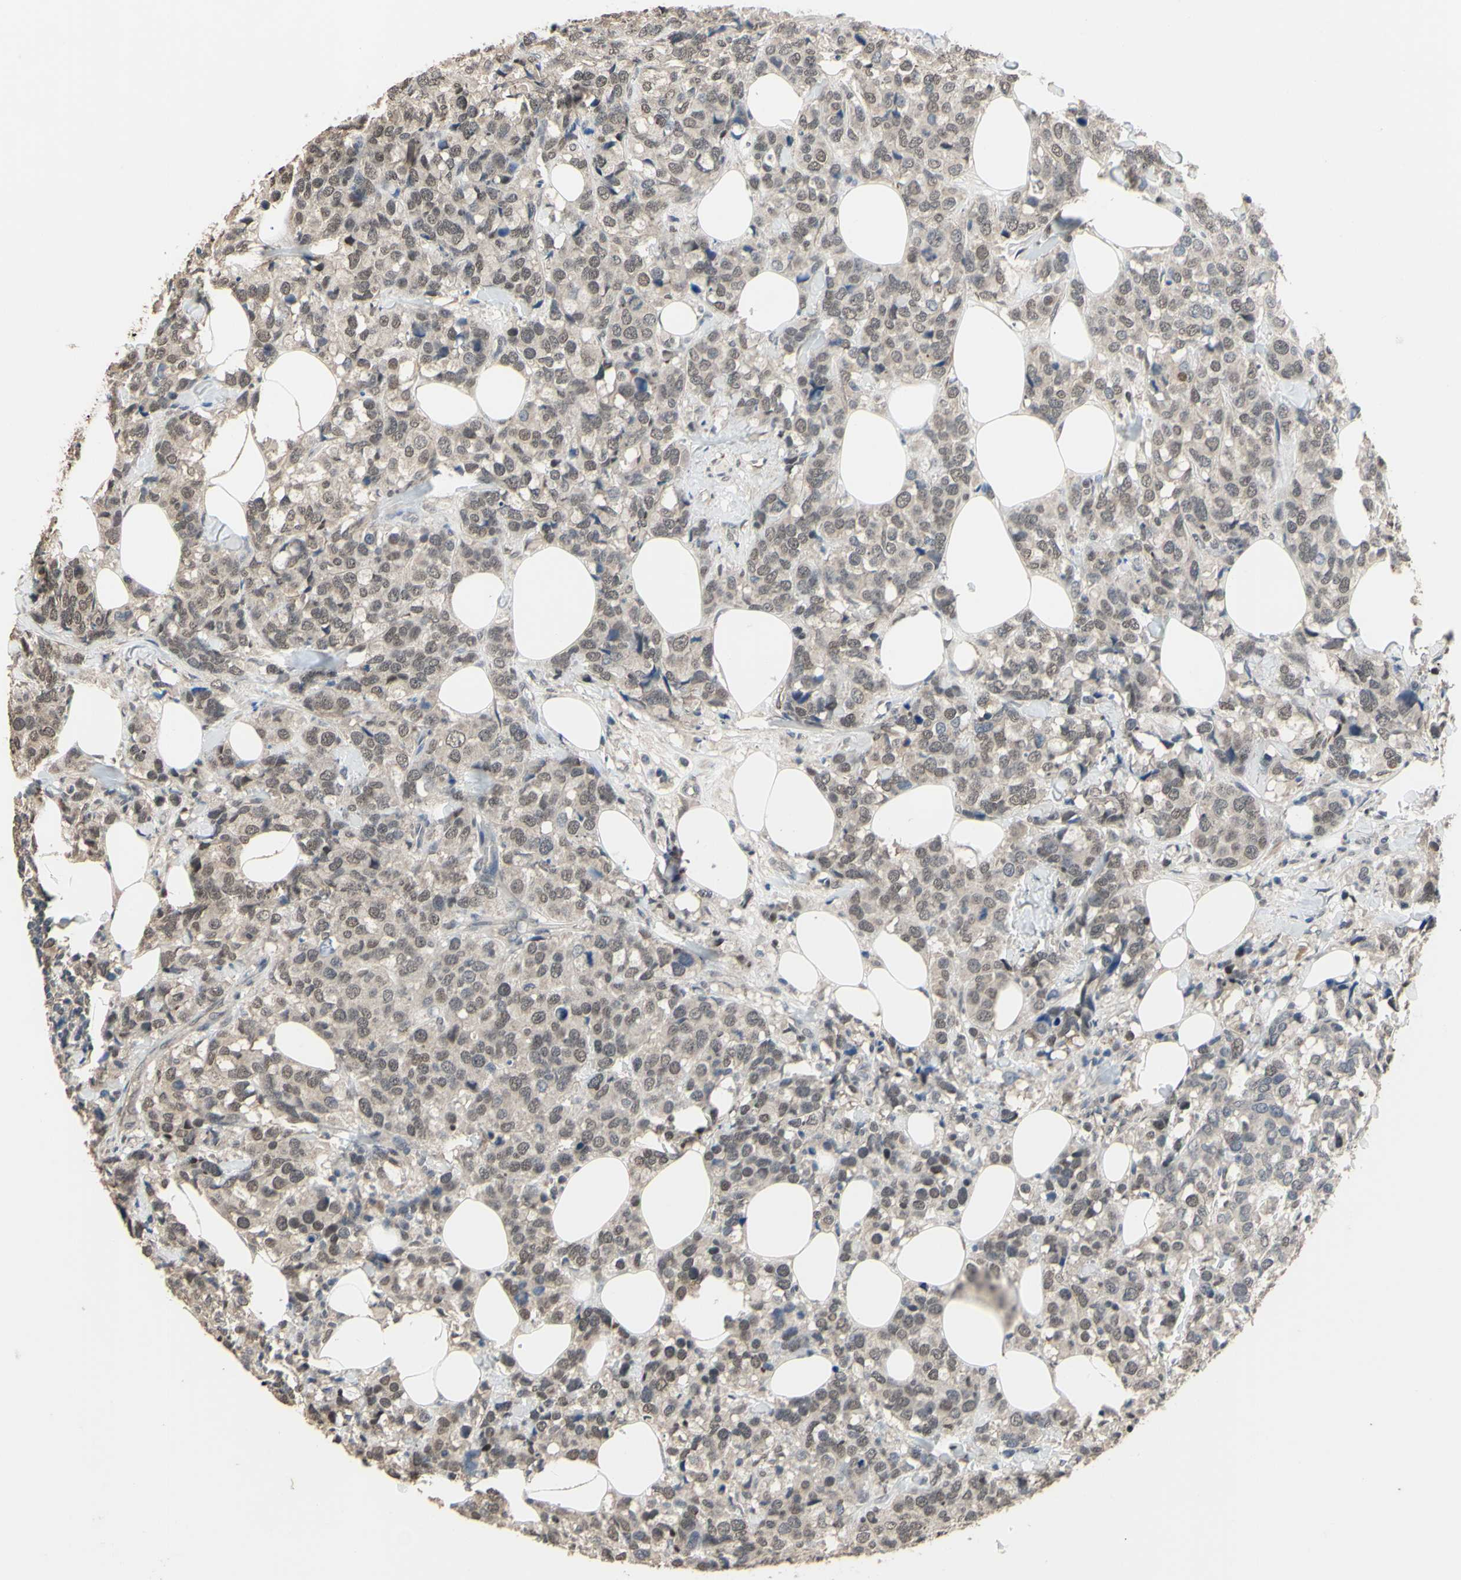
{"staining": {"intensity": "weak", "quantity": "25%-75%", "location": "cytoplasmic/membranous,nuclear"}, "tissue": "breast cancer", "cell_type": "Tumor cells", "image_type": "cancer", "snomed": [{"axis": "morphology", "description": "Lobular carcinoma"}, {"axis": "topography", "description": "Breast"}], "caption": "Protein expression analysis of breast cancer displays weak cytoplasmic/membranous and nuclear positivity in about 25%-75% of tumor cells. The protein is shown in brown color, while the nuclei are stained blue.", "gene": "ZNF174", "patient": {"sex": "female", "age": 59}}